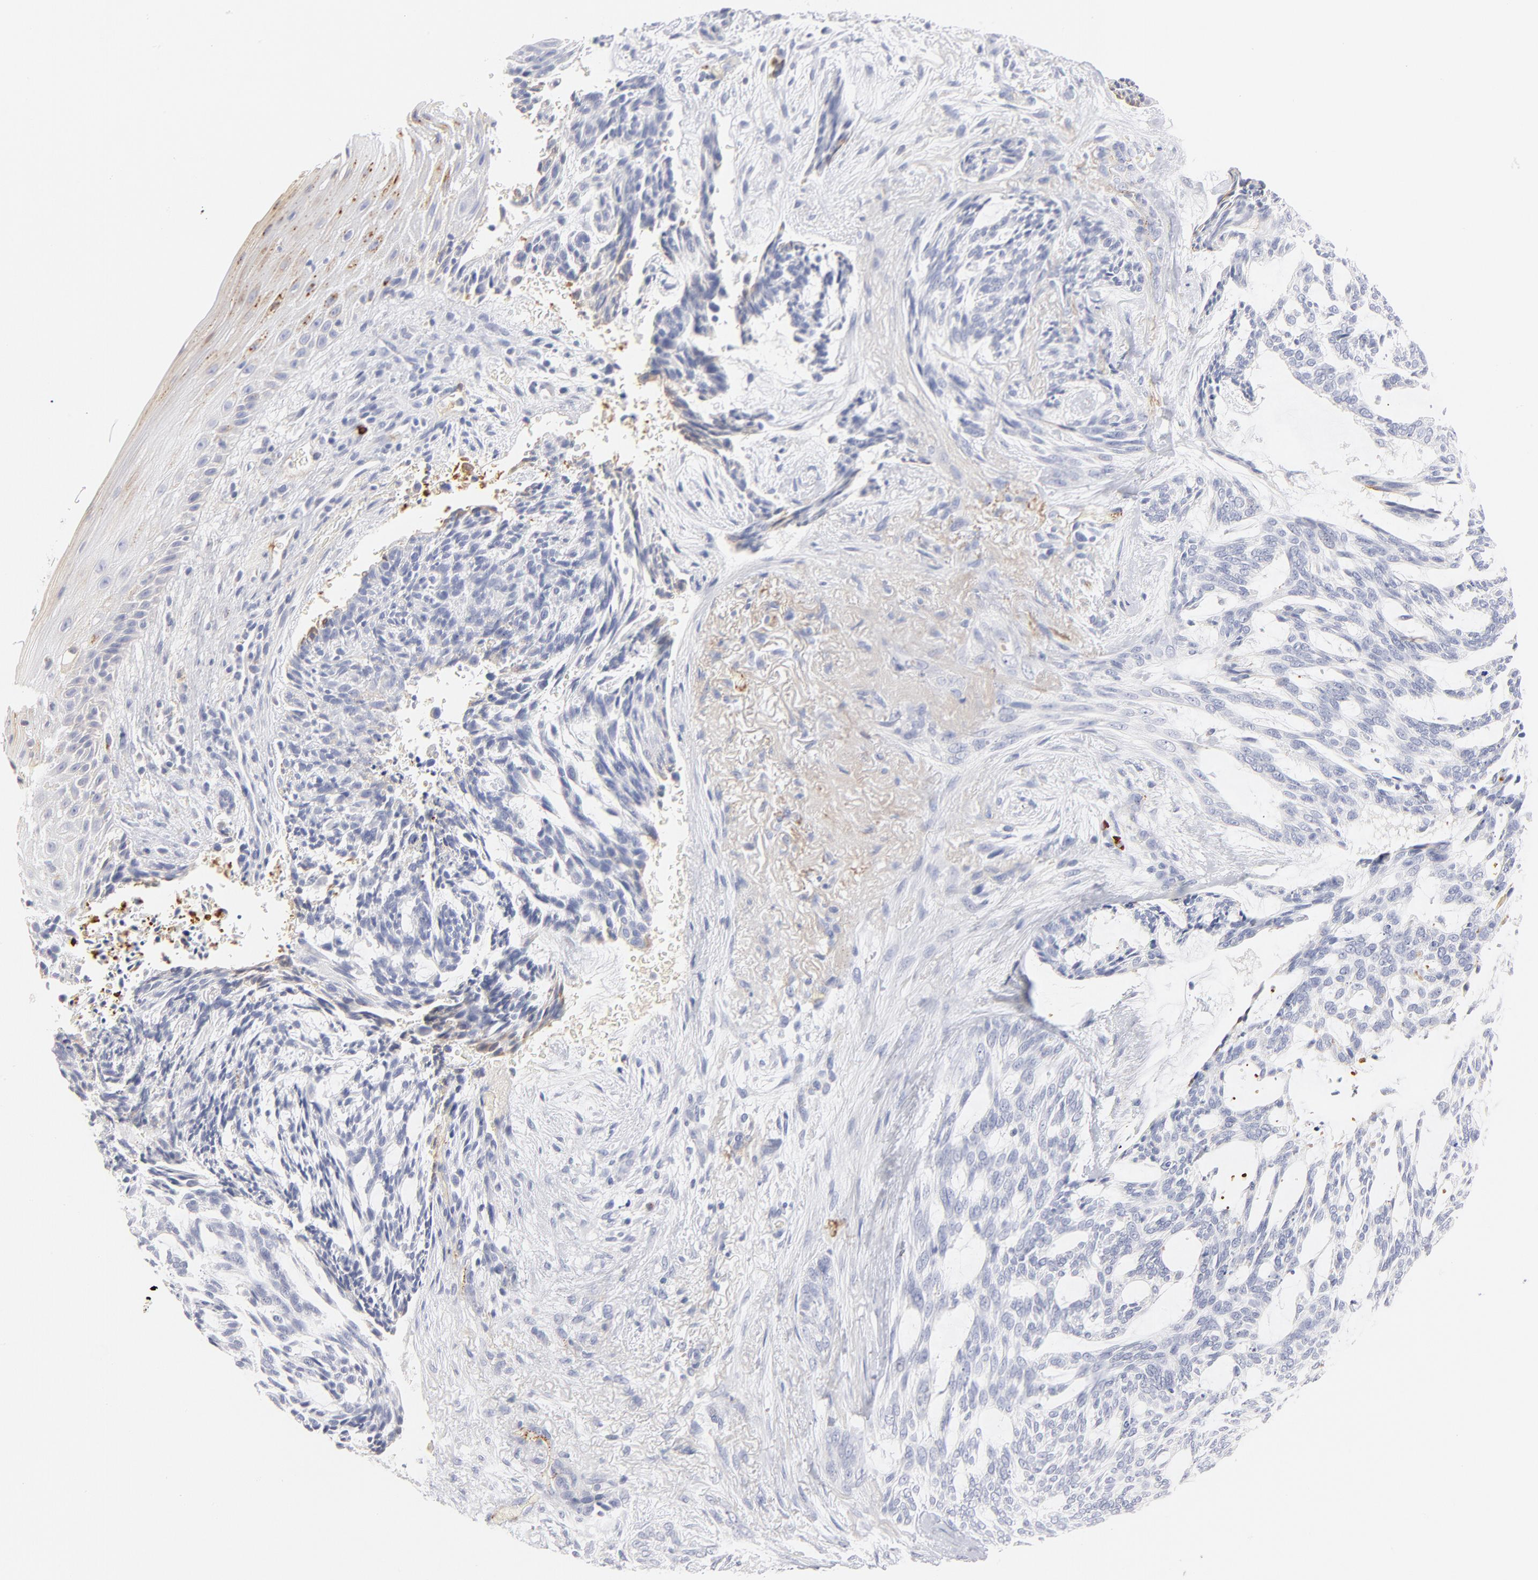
{"staining": {"intensity": "negative", "quantity": "none", "location": "none"}, "tissue": "skin cancer", "cell_type": "Tumor cells", "image_type": "cancer", "snomed": [{"axis": "morphology", "description": "Normal tissue, NOS"}, {"axis": "morphology", "description": "Basal cell carcinoma"}, {"axis": "topography", "description": "Skin"}], "caption": "Tumor cells show no significant protein staining in skin cancer. (Stains: DAB (3,3'-diaminobenzidine) IHC with hematoxylin counter stain, Microscopy: brightfield microscopy at high magnification).", "gene": "PLAT", "patient": {"sex": "female", "age": 71}}